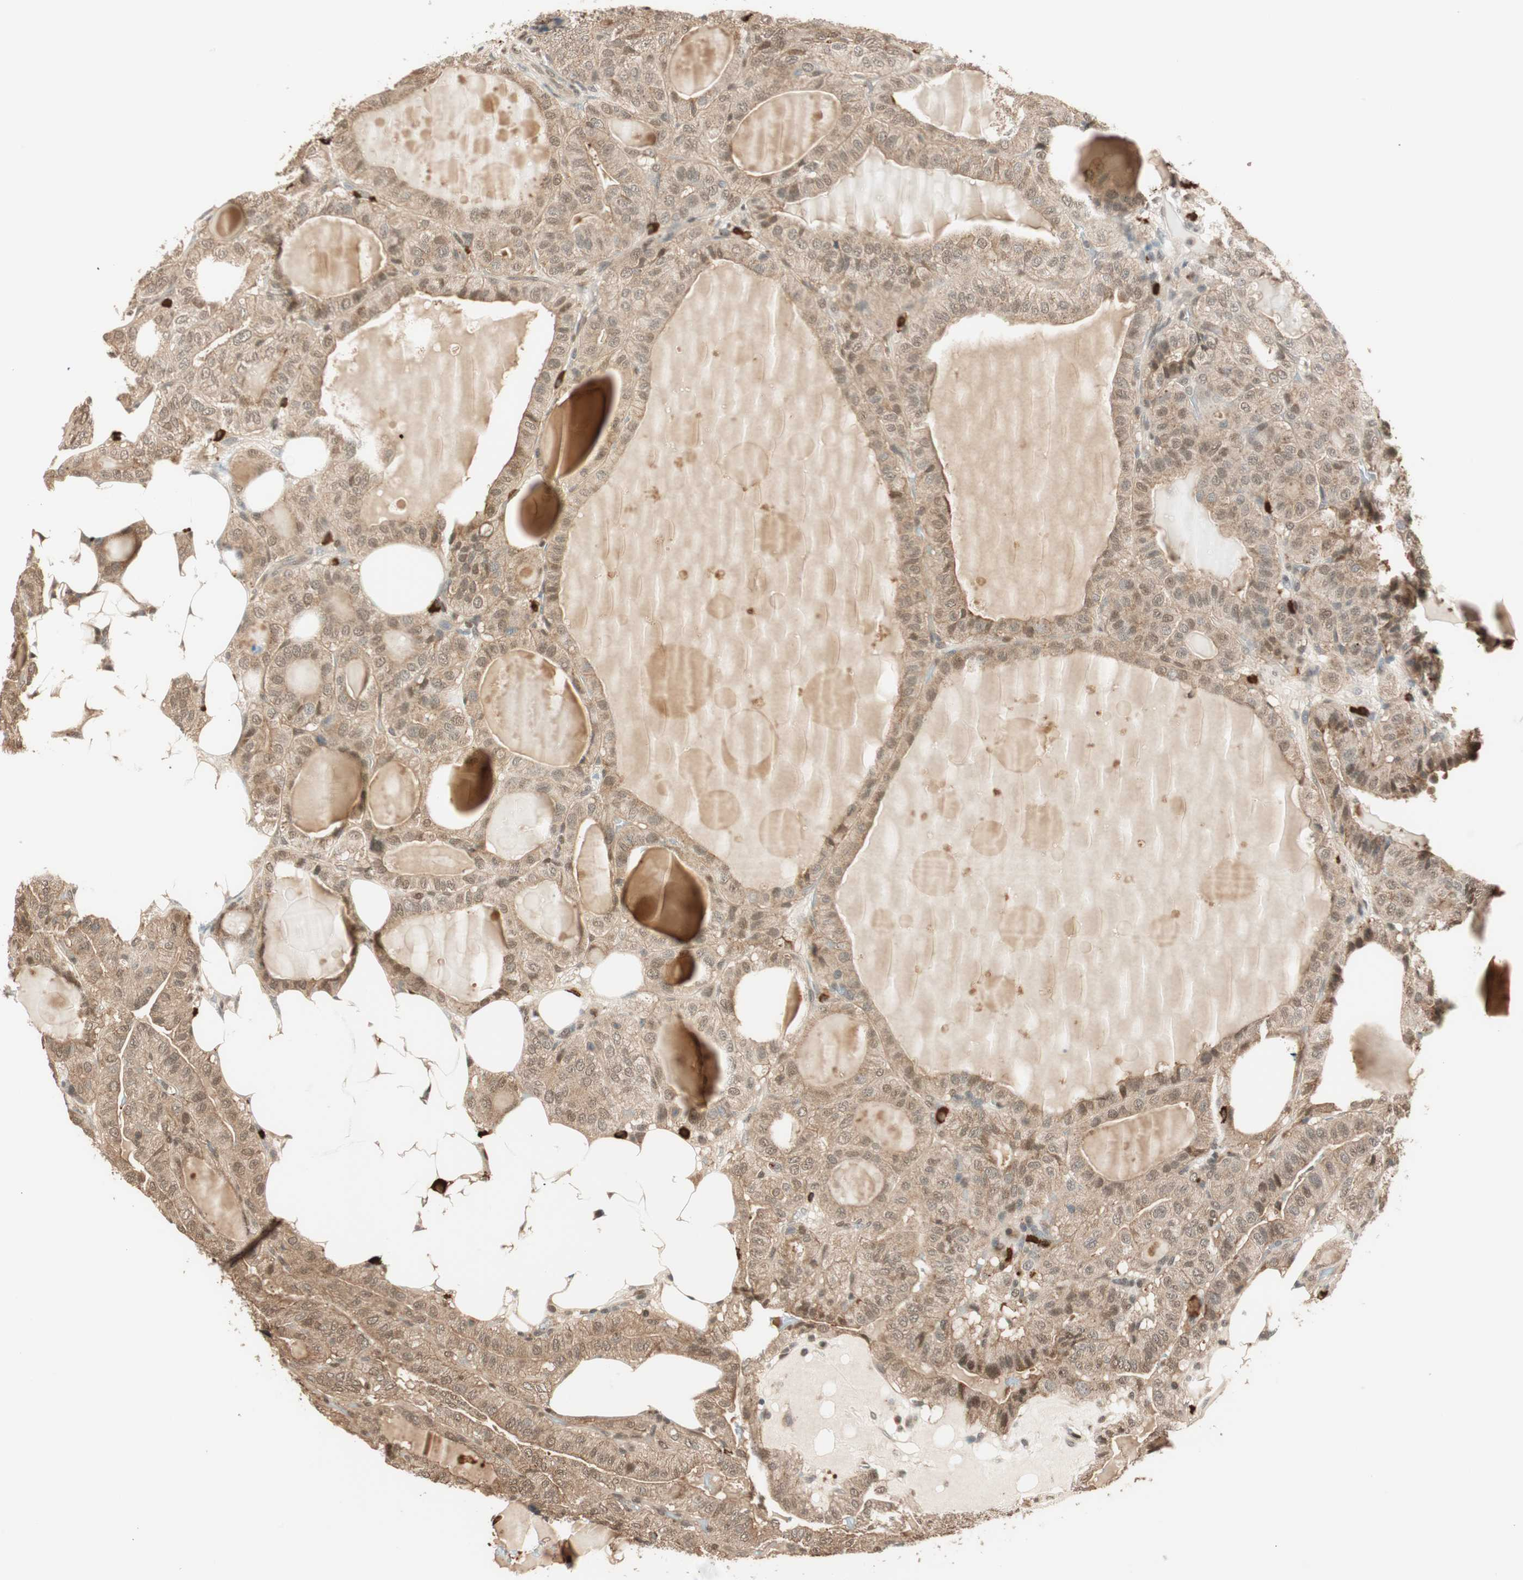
{"staining": {"intensity": "moderate", "quantity": ">75%", "location": "cytoplasmic/membranous,nuclear"}, "tissue": "thyroid cancer", "cell_type": "Tumor cells", "image_type": "cancer", "snomed": [{"axis": "morphology", "description": "Papillary adenocarcinoma, NOS"}, {"axis": "topography", "description": "Thyroid gland"}], "caption": "About >75% of tumor cells in human papillary adenocarcinoma (thyroid) show moderate cytoplasmic/membranous and nuclear protein expression as visualized by brown immunohistochemical staining.", "gene": "ZNF443", "patient": {"sex": "male", "age": 77}}